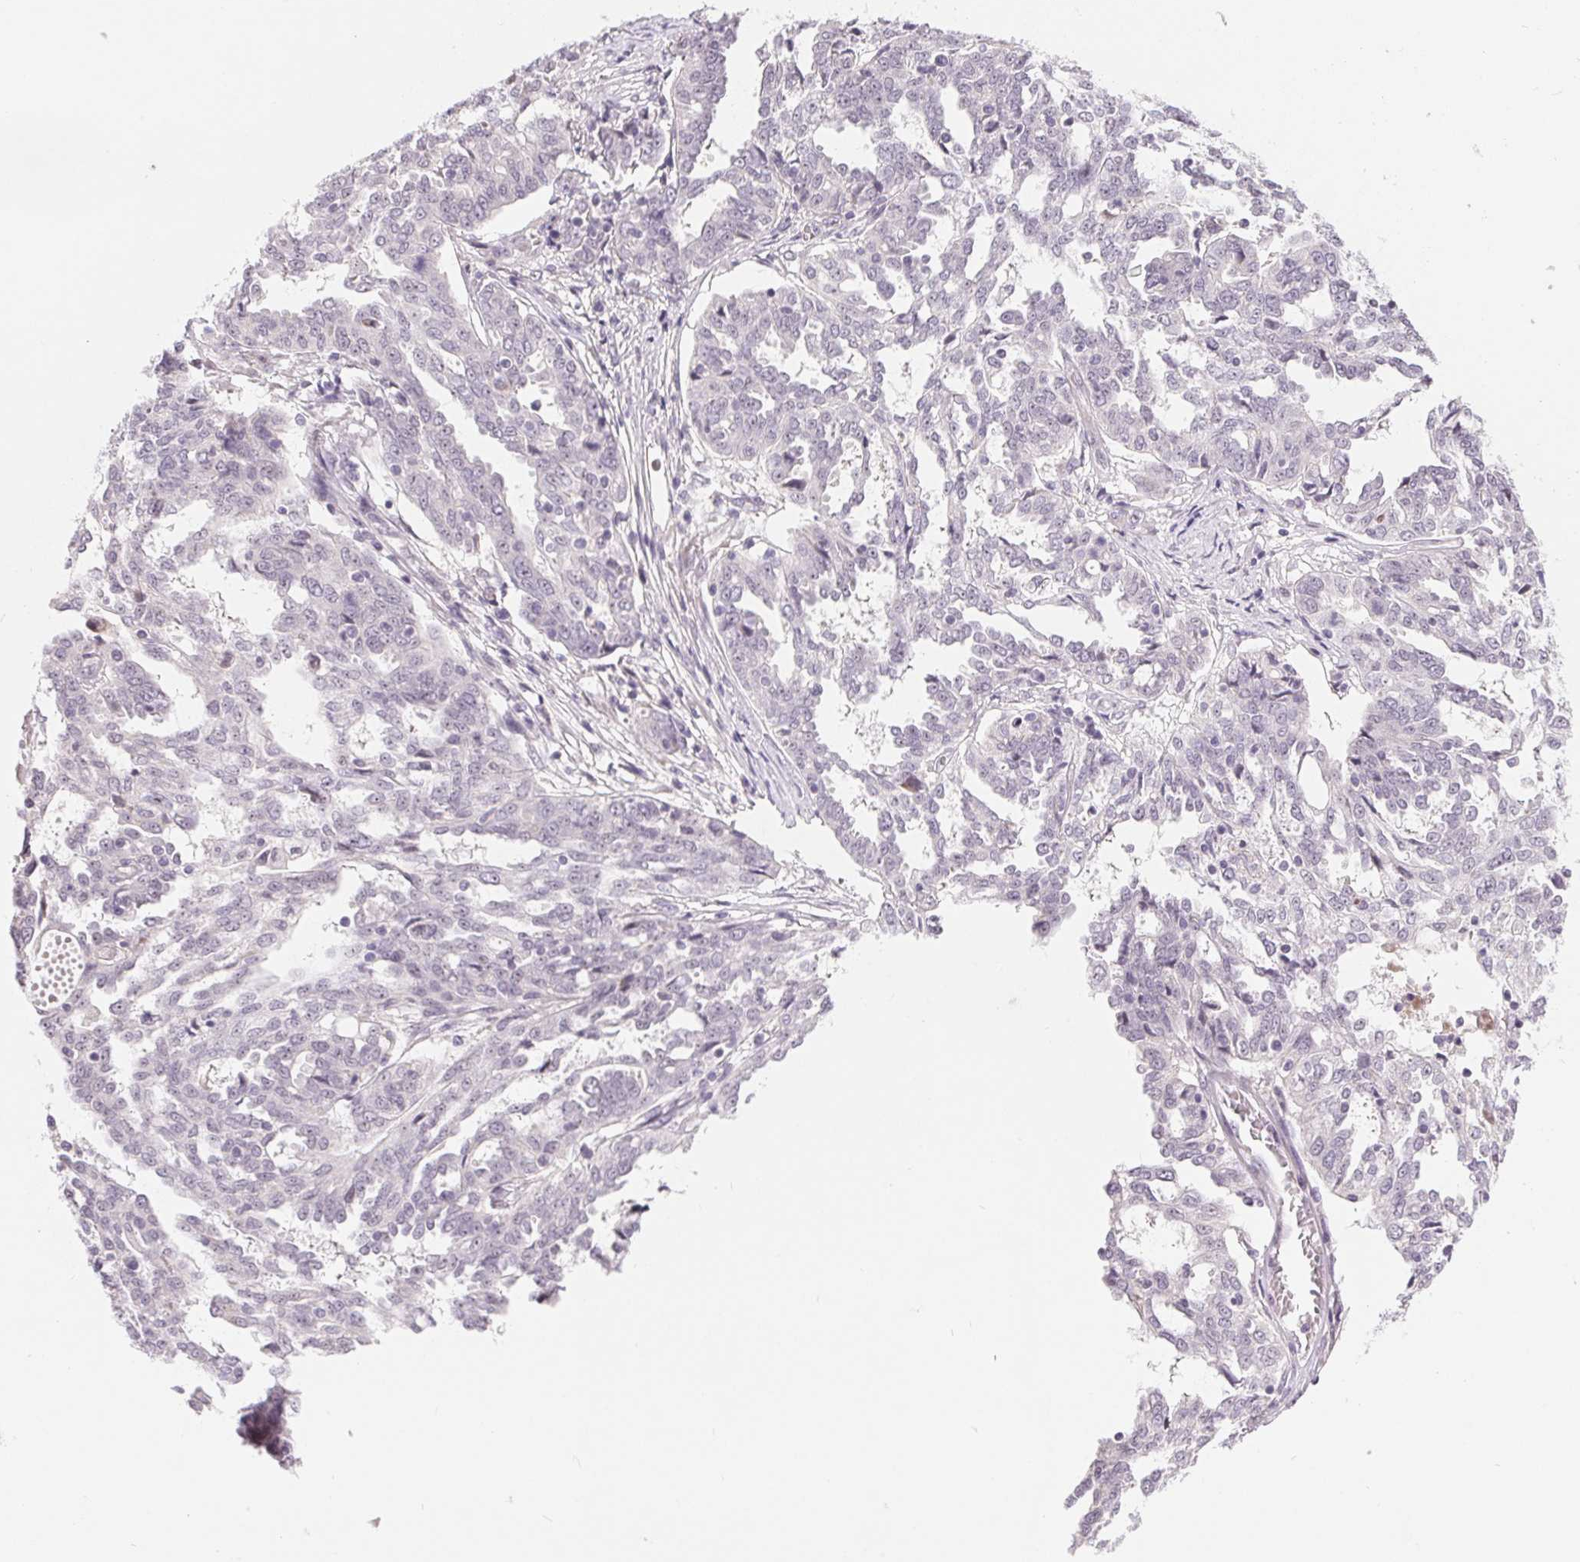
{"staining": {"intensity": "negative", "quantity": "none", "location": "none"}, "tissue": "ovarian cancer", "cell_type": "Tumor cells", "image_type": "cancer", "snomed": [{"axis": "morphology", "description": "Cystadenocarcinoma, serous, NOS"}, {"axis": "topography", "description": "Ovary"}], "caption": "This photomicrograph is of serous cystadenocarcinoma (ovarian) stained with IHC to label a protein in brown with the nuclei are counter-stained blue. There is no expression in tumor cells.", "gene": "LCA5L", "patient": {"sex": "female", "age": 67}}